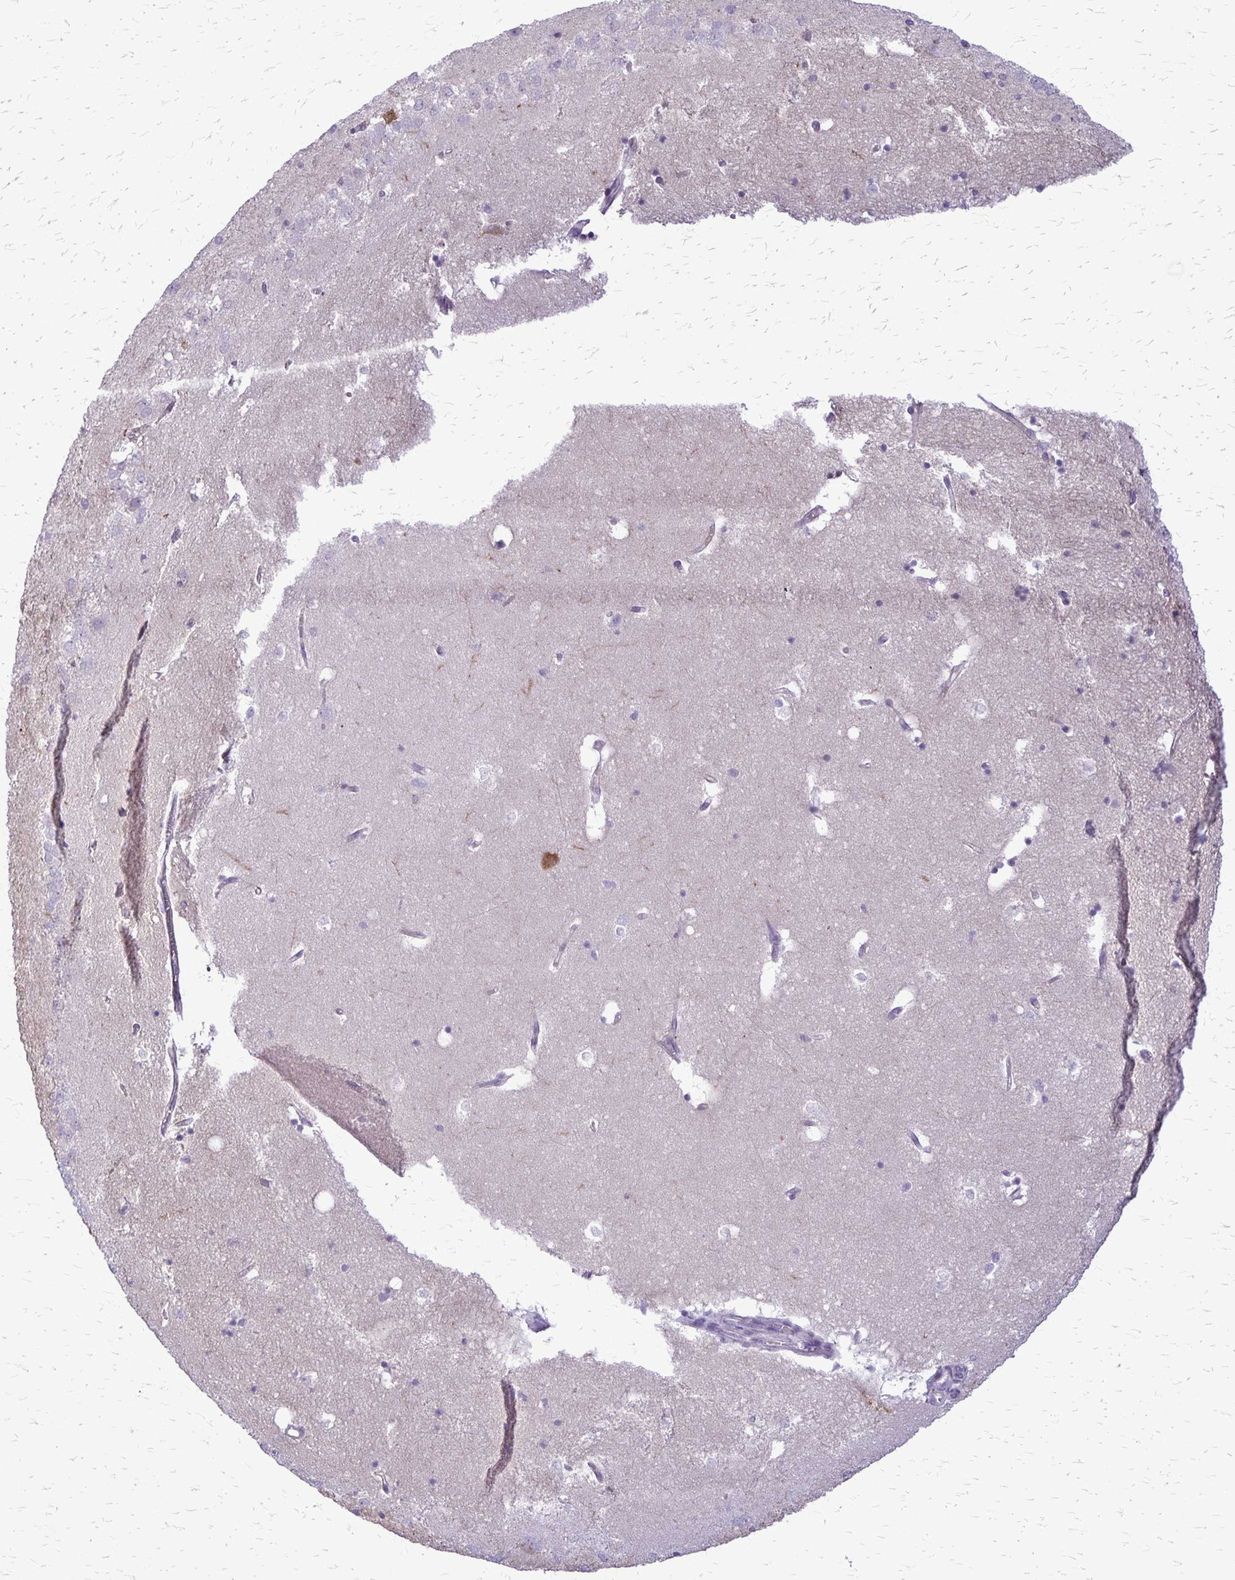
{"staining": {"intensity": "negative", "quantity": "none", "location": "none"}, "tissue": "hippocampus", "cell_type": "Glial cells", "image_type": "normal", "snomed": [{"axis": "morphology", "description": "Normal tissue, NOS"}, {"axis": "topography", "description": "Hippocampus"}], "caption": "Hippocampus stained for a protein using immunohistochemistry (IHC) exhibits no positivity glial cells.", "gene": "RTN1", "patient": {"sex": "male", "age": 58}}